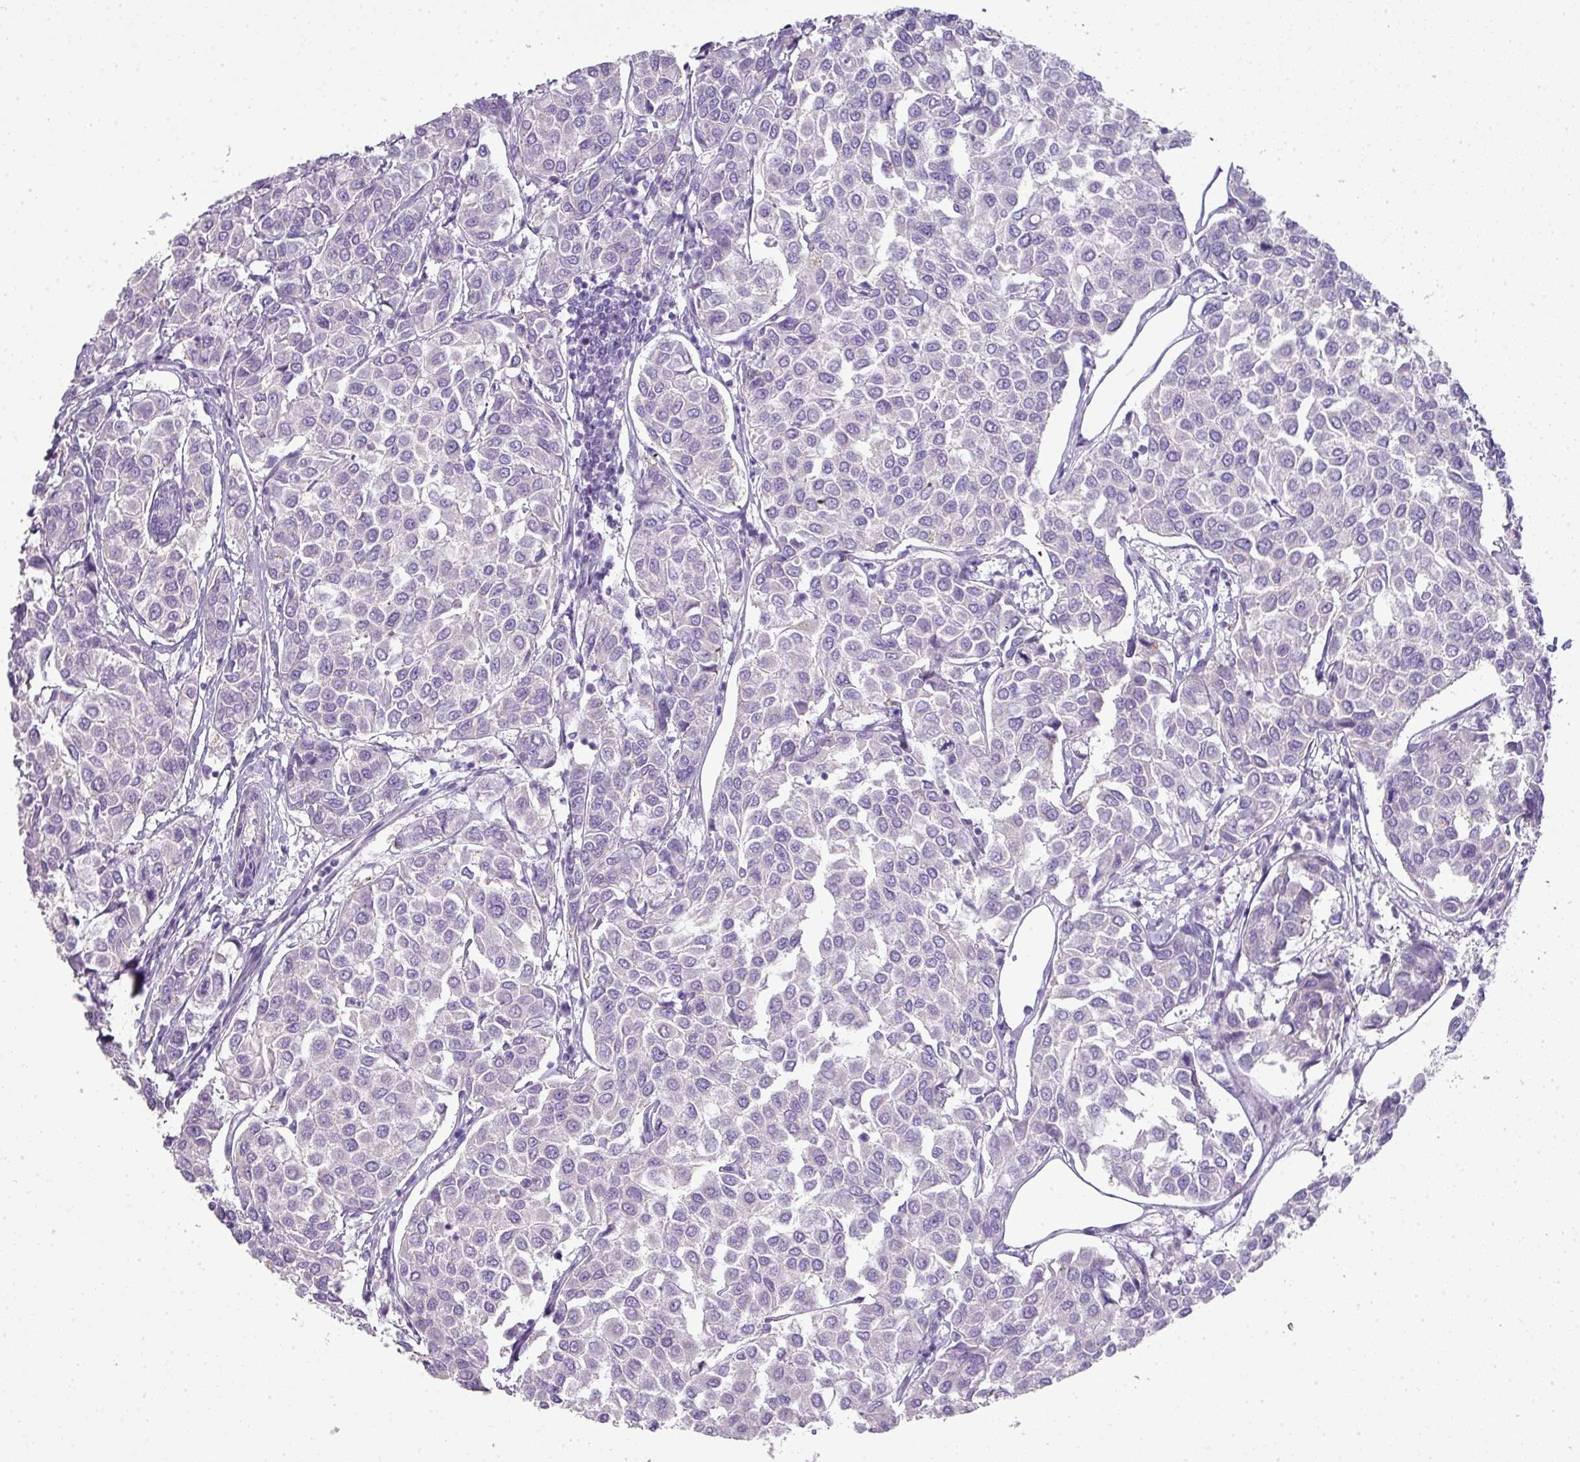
{"staining": {"intensity": "negative", "quantity": "none", "location": "none"}, "tissue": "breast cancer", "cell_type": "Tumor cells", "image_type": "cancer", "snomed": [{"axis": "morphology", "description": "Duct carcinoma"}, {"axis": "topography", "description": "Breast"}], "caption": "IHC of human breast cancer (infiltrating ductal carcinoma) reveals no expression in tumor cells. (Immunohistochemistry (ihc), brightfield microscopy, high magnification).", "gene": "GLI4", "patient": {"sex": "female", "age": 55}}